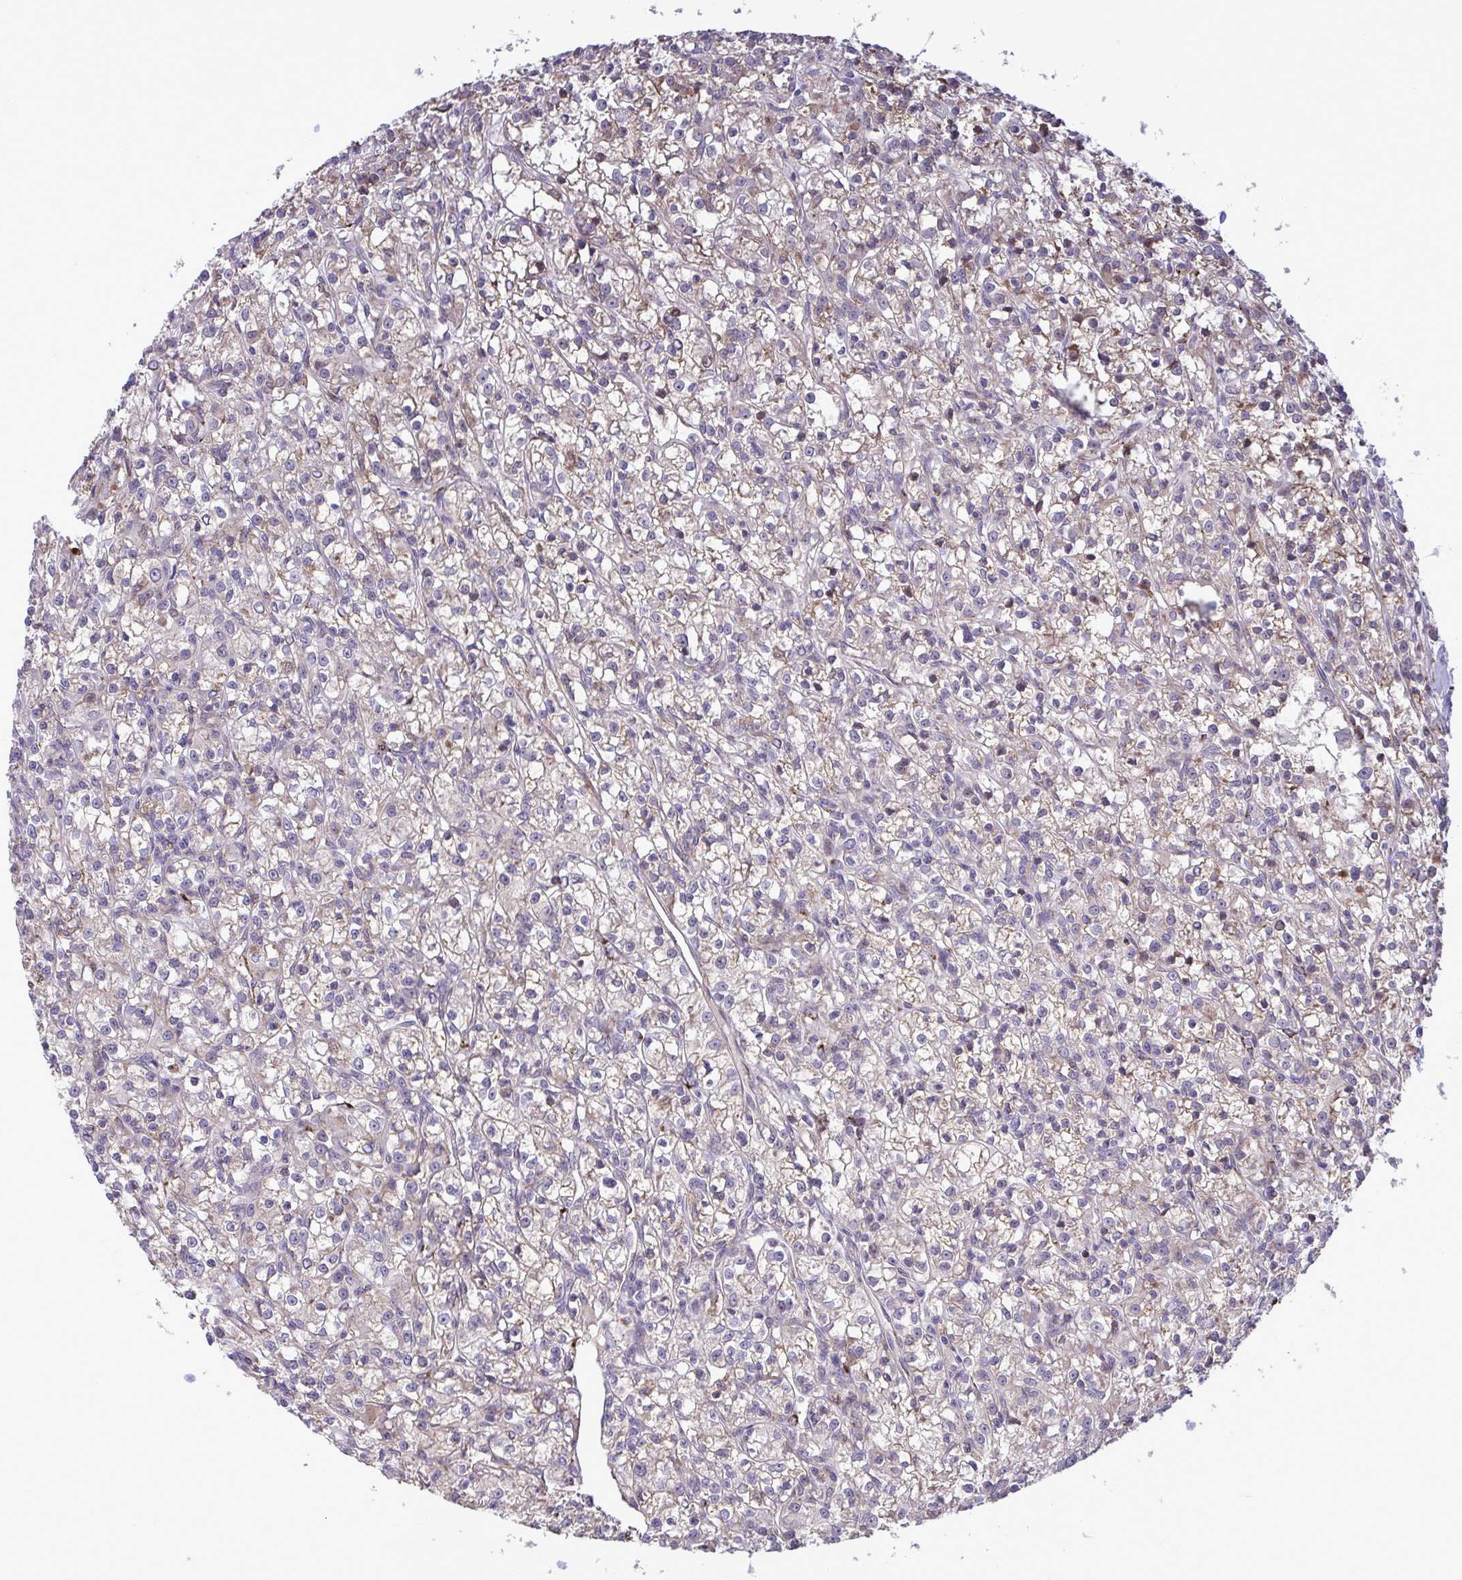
{"staining": {"intensity": "weak", "quantity": "25%-75%", "location": "cytoplasmic/membranous"}, "tissue": "renal cancer", "cell_type": "Tumor cells", "image_type": "cancer", "snomed": [{"axis": "morphology", "description": "Adenocarcinoma, NOS"}, {"axis": "topography", "description": "Kidney"}], "caption": "Immunohistochemistry (IHC) staining of renal cancer, which displays low levels of weak cytoplasmic/membranous staining in approximately 25%-75% of tumor cells indicating weak cytoplasmic/membranous protein staining. The staining was performed using DAB (3,3'-diaminobenzidine) (brown) for protein detection and nuclei were counterstained in hematoxylin (blue).", "gene": "CD101", "patient": {"sex": "female", "age": 59}}